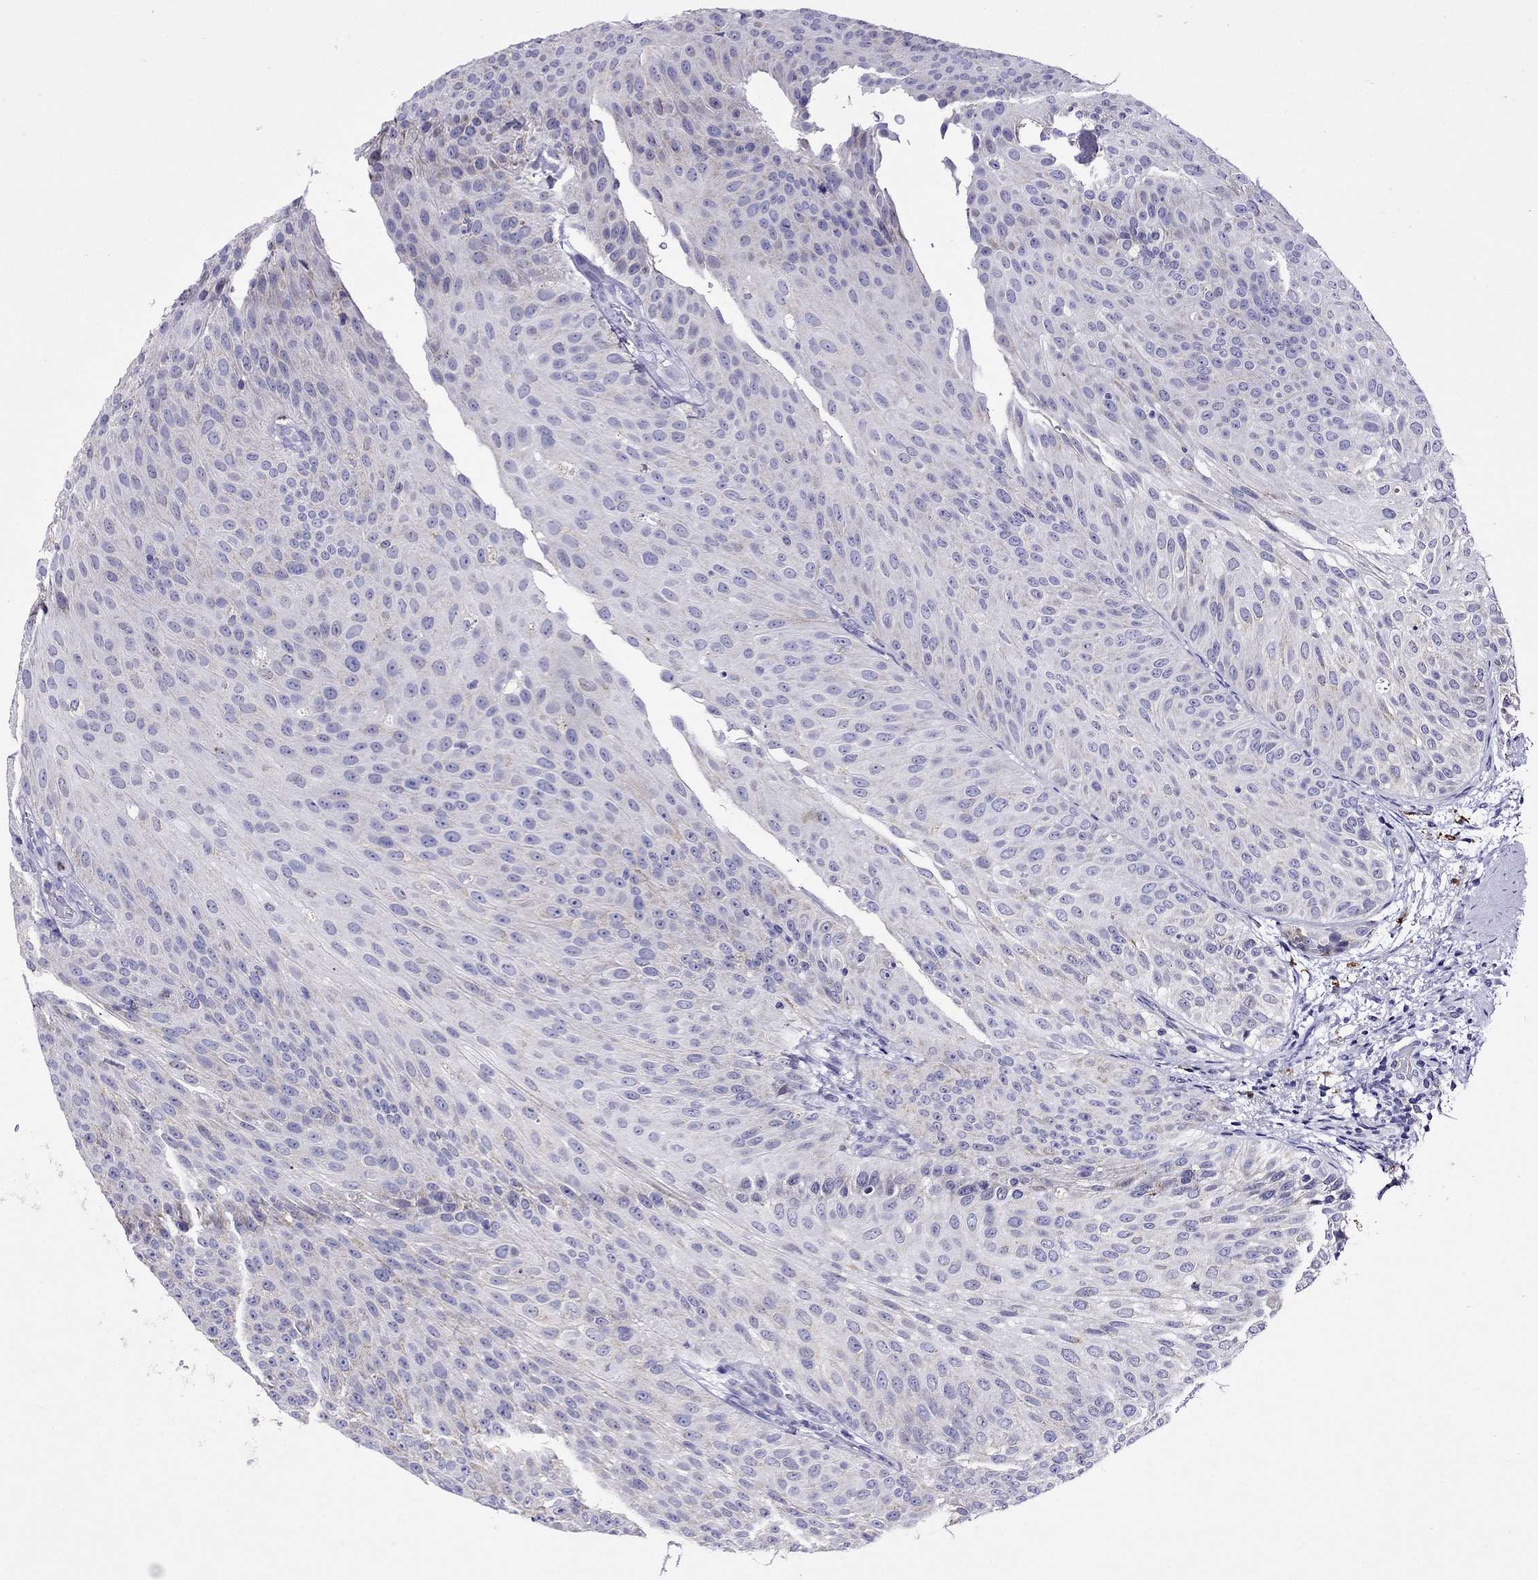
{"staining": {"intensity": "negative", "quantity": "none", "location": "none"}, "tissue": "urothelial cancer", "cell_type": "Tumor cells", "image_type": "cancer", "snomed": [{"axis": "morphology", "description": "Urothelial carcinoma, Low grade"}, {"axis": "topography", "description": "Urinary bladder"}], "caption": "A high-resolution photomicrograph shows immunohistochemistry (IHC) staining of urothelial cancer, which shows no significant positivity in tumor cells.", "gene": "SCG2", "patient": {"sex": "male", "age": 78}}